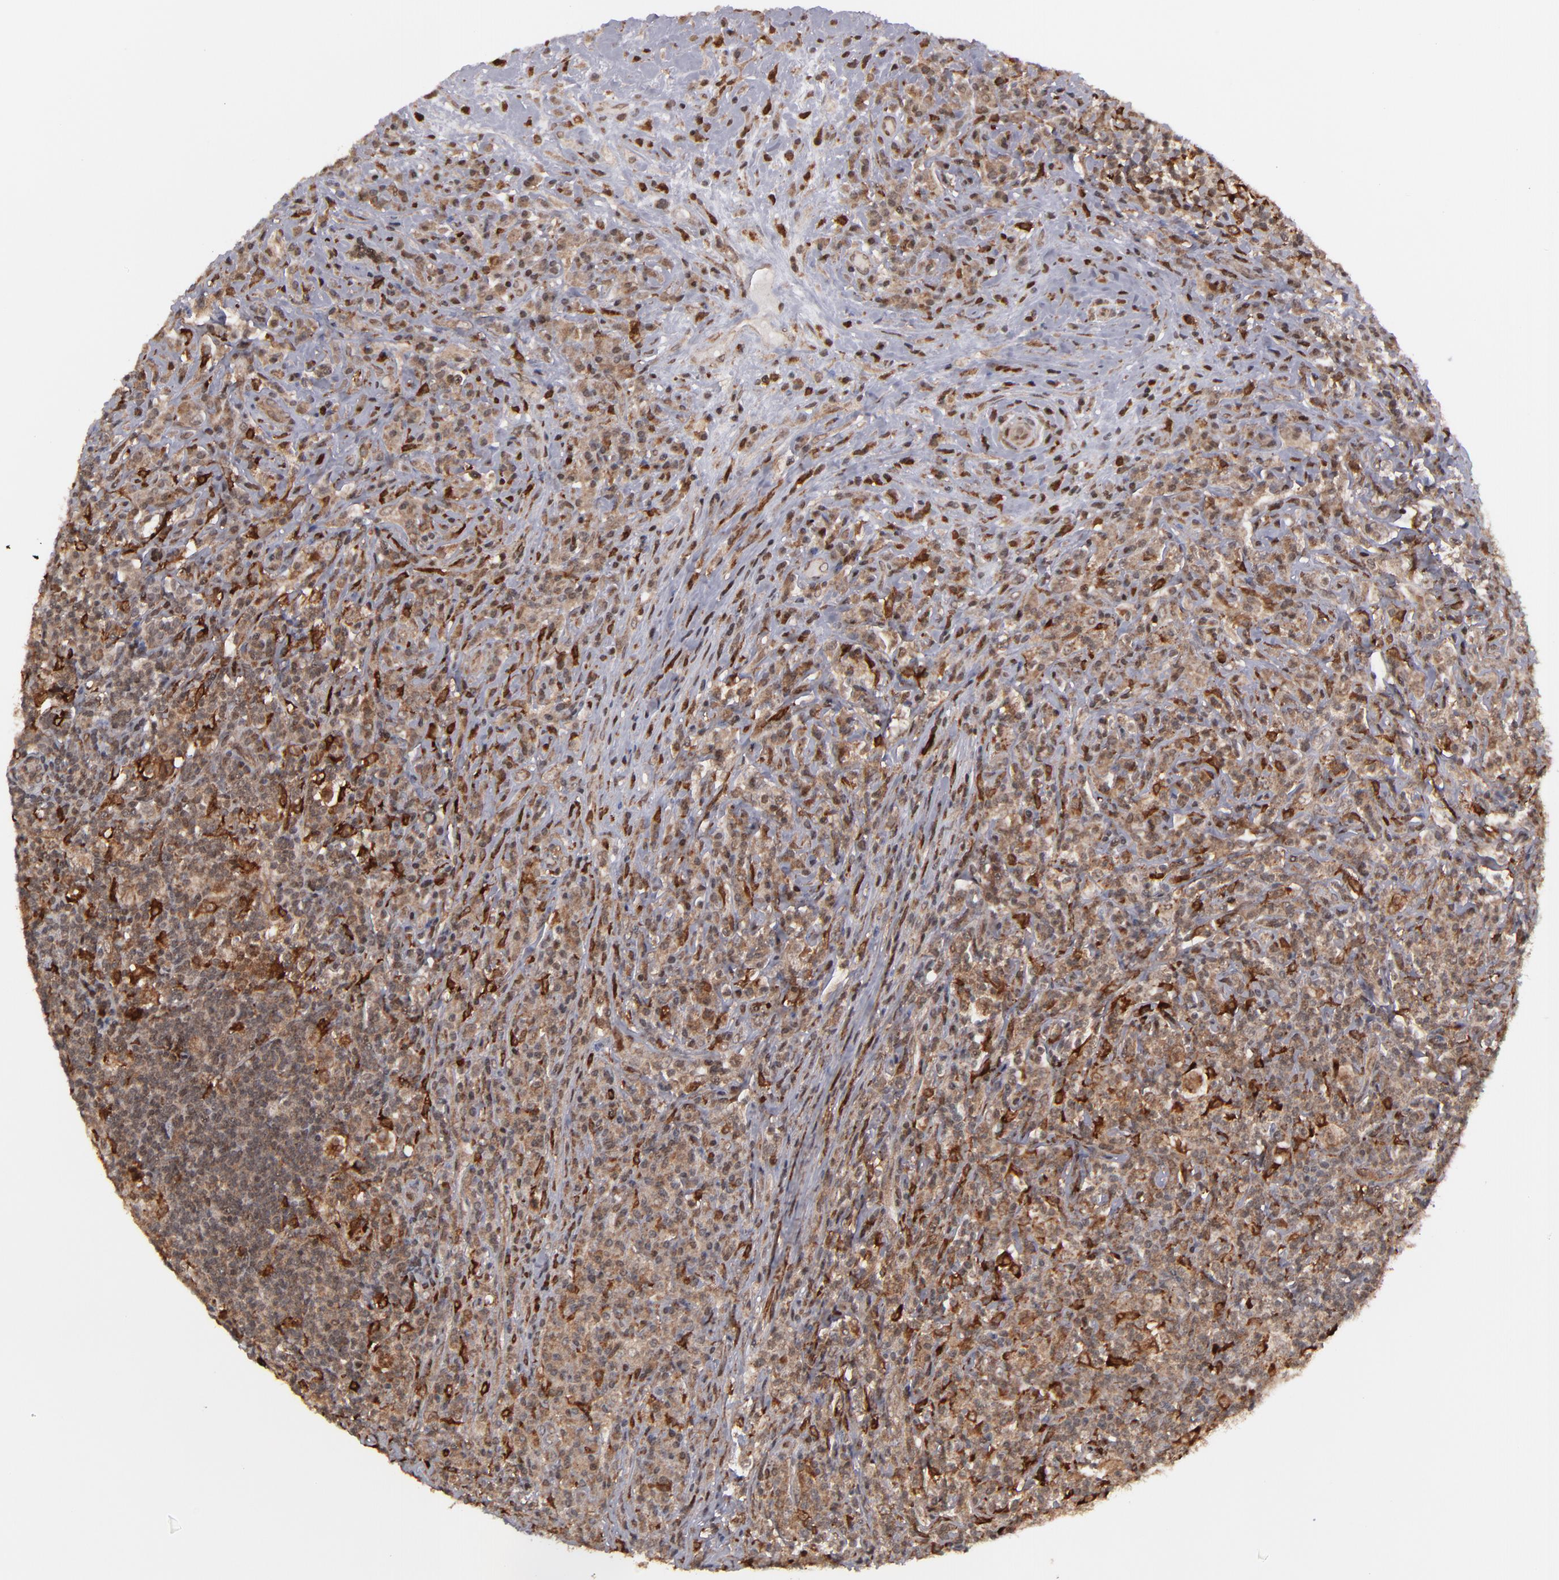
{"staining": {"intensity": "strong", "quantity": ">75%", "location": "cytoplasmic/membranous,nuclear"}, "tissue": "lymphoma", "cell_type": "Tumor cells", "image_type": "cancer", "snomed": [{"axis": "morphology", "description": "Hodgkin's disease, NOS"}, {"axis": "topography", "description": "Lymph node"}], "caption": "Lymphoma stained with immunohistochemistry displays strong cytoplasmic/membranous and nuclear expression in about >75% of tumor cells.", "gene": "RGS6", "patient": {"sex": "female", "age": 25}}